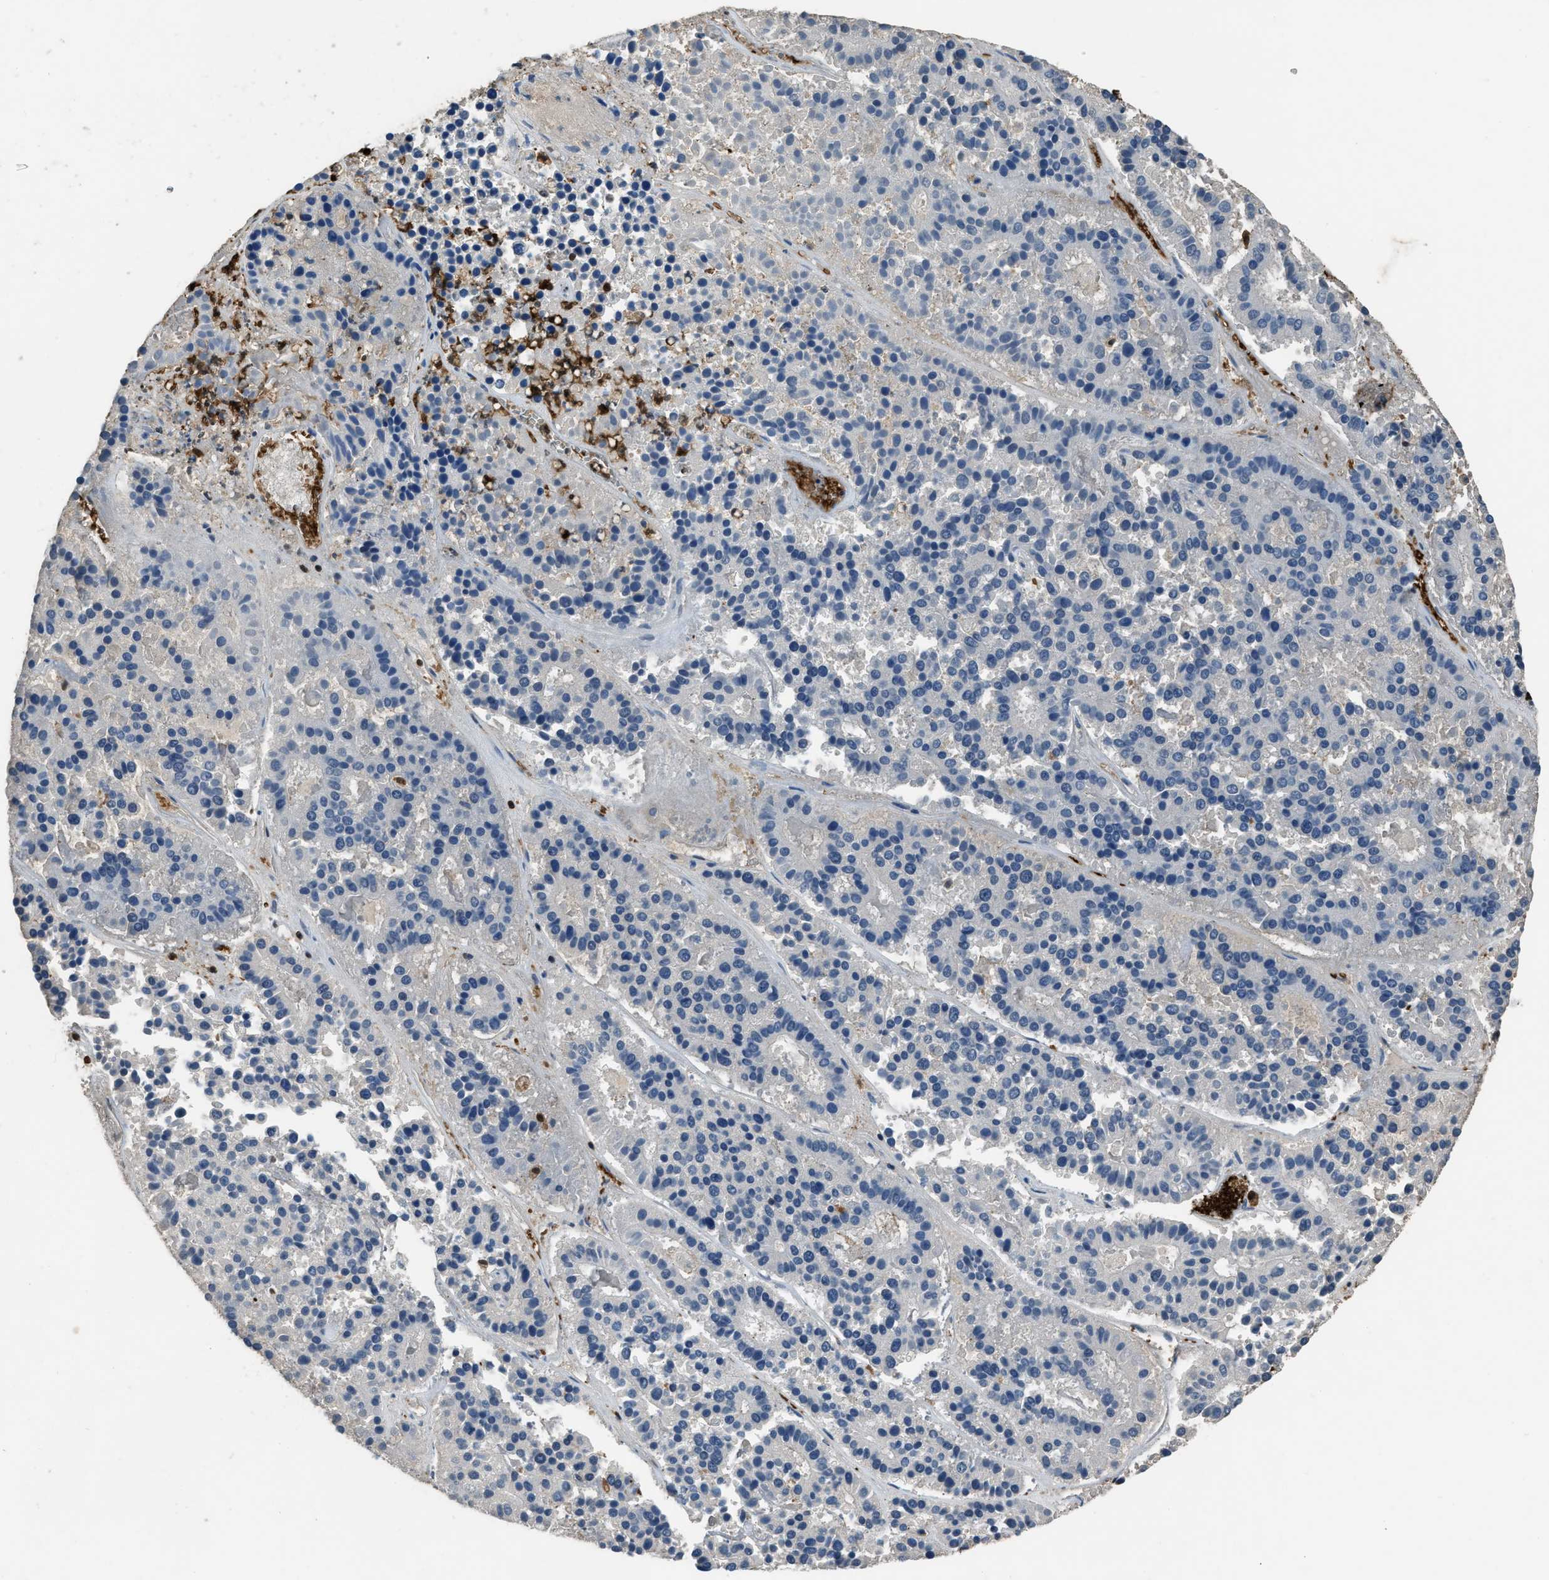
{"staining": {"intensity": "negative", "quantity": "none", "location": "none"}, "tissue": "pancreatic cancer", "cell_type": "Tumor cells", "image_type": "cancer", "snomed": [{"axis": "morphology", "description": "Adenocarcinoma, NOS"}, {"axis": "topography", "description": "Pancreas"}], "caption": "Immunohistochemistry (IHC) photomicrograph of adenocarcinoma (pancreatic) stained for a protein (brown), which reveals no positivity in tumor cells.", "gene": "ARHGDIB", "patient": {"sex": "male", "age": 50}}